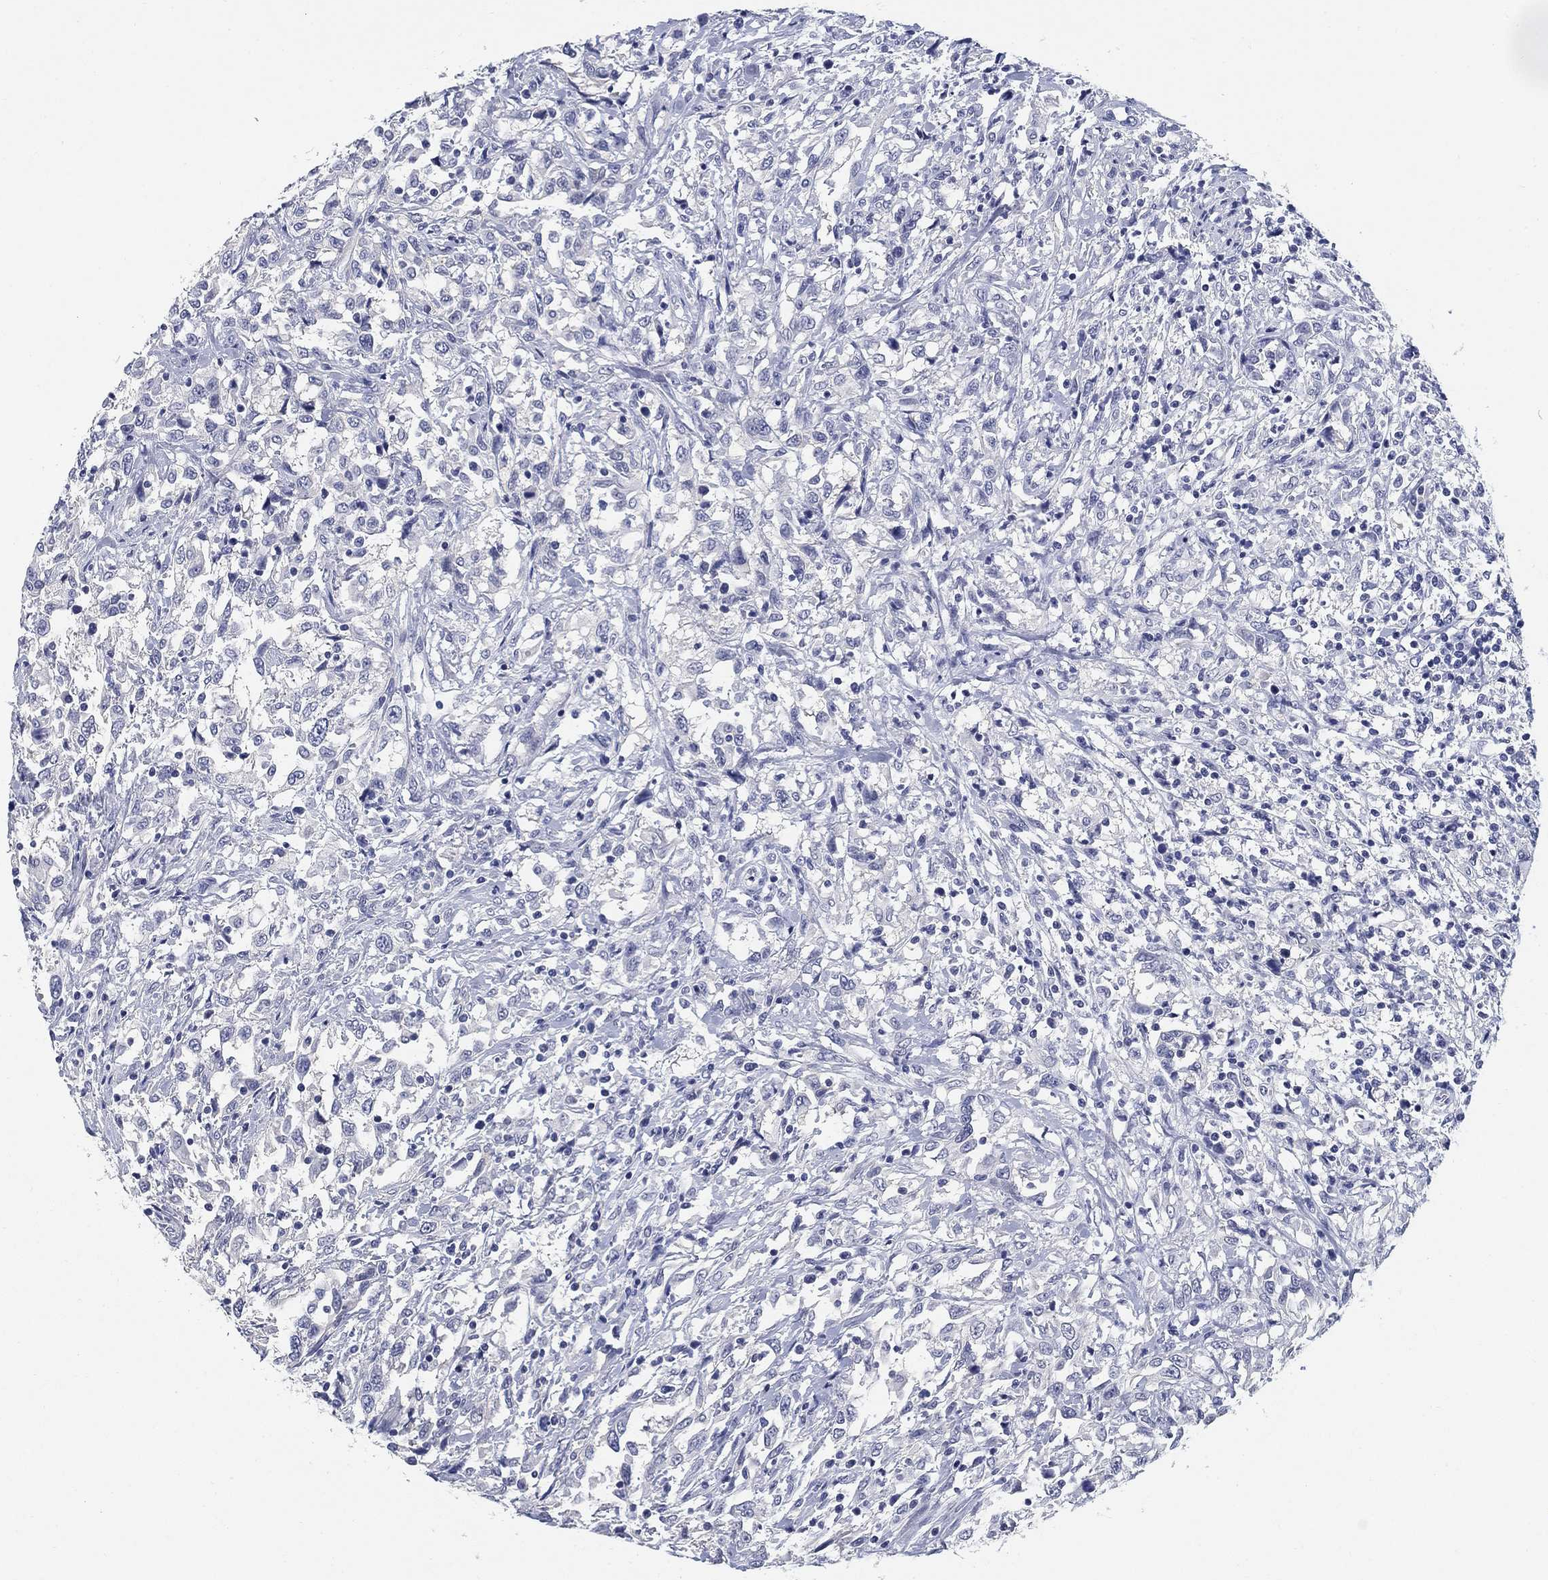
{"staining": {"intensity": "negative", "quantity": "none", "location": "none"}, "tissue": "urothelial cancer", "cell_type": "Tumor cells", "image_type": "cancer", "snomed": [{"axis": "morphology", "description": "Urothelial carcinoma, NOS"}, {"axis": "morphology", "description": "Urothelial carcinoma, High grade"}, {"axis": "topography", "description": "Urinary bladder"}], "caption": "Histopathology image shows no protein positivity in tumor cells of transitional cell carcinoma tissue. (Stains: DAB (3,3'-diaminobenzidine) IHC with hematoxylin counter stain, Microscopy: brightfield microscopy at high magnification).", "gene": "CLUL1", "patient": {"sex": "female", "age": 64}}